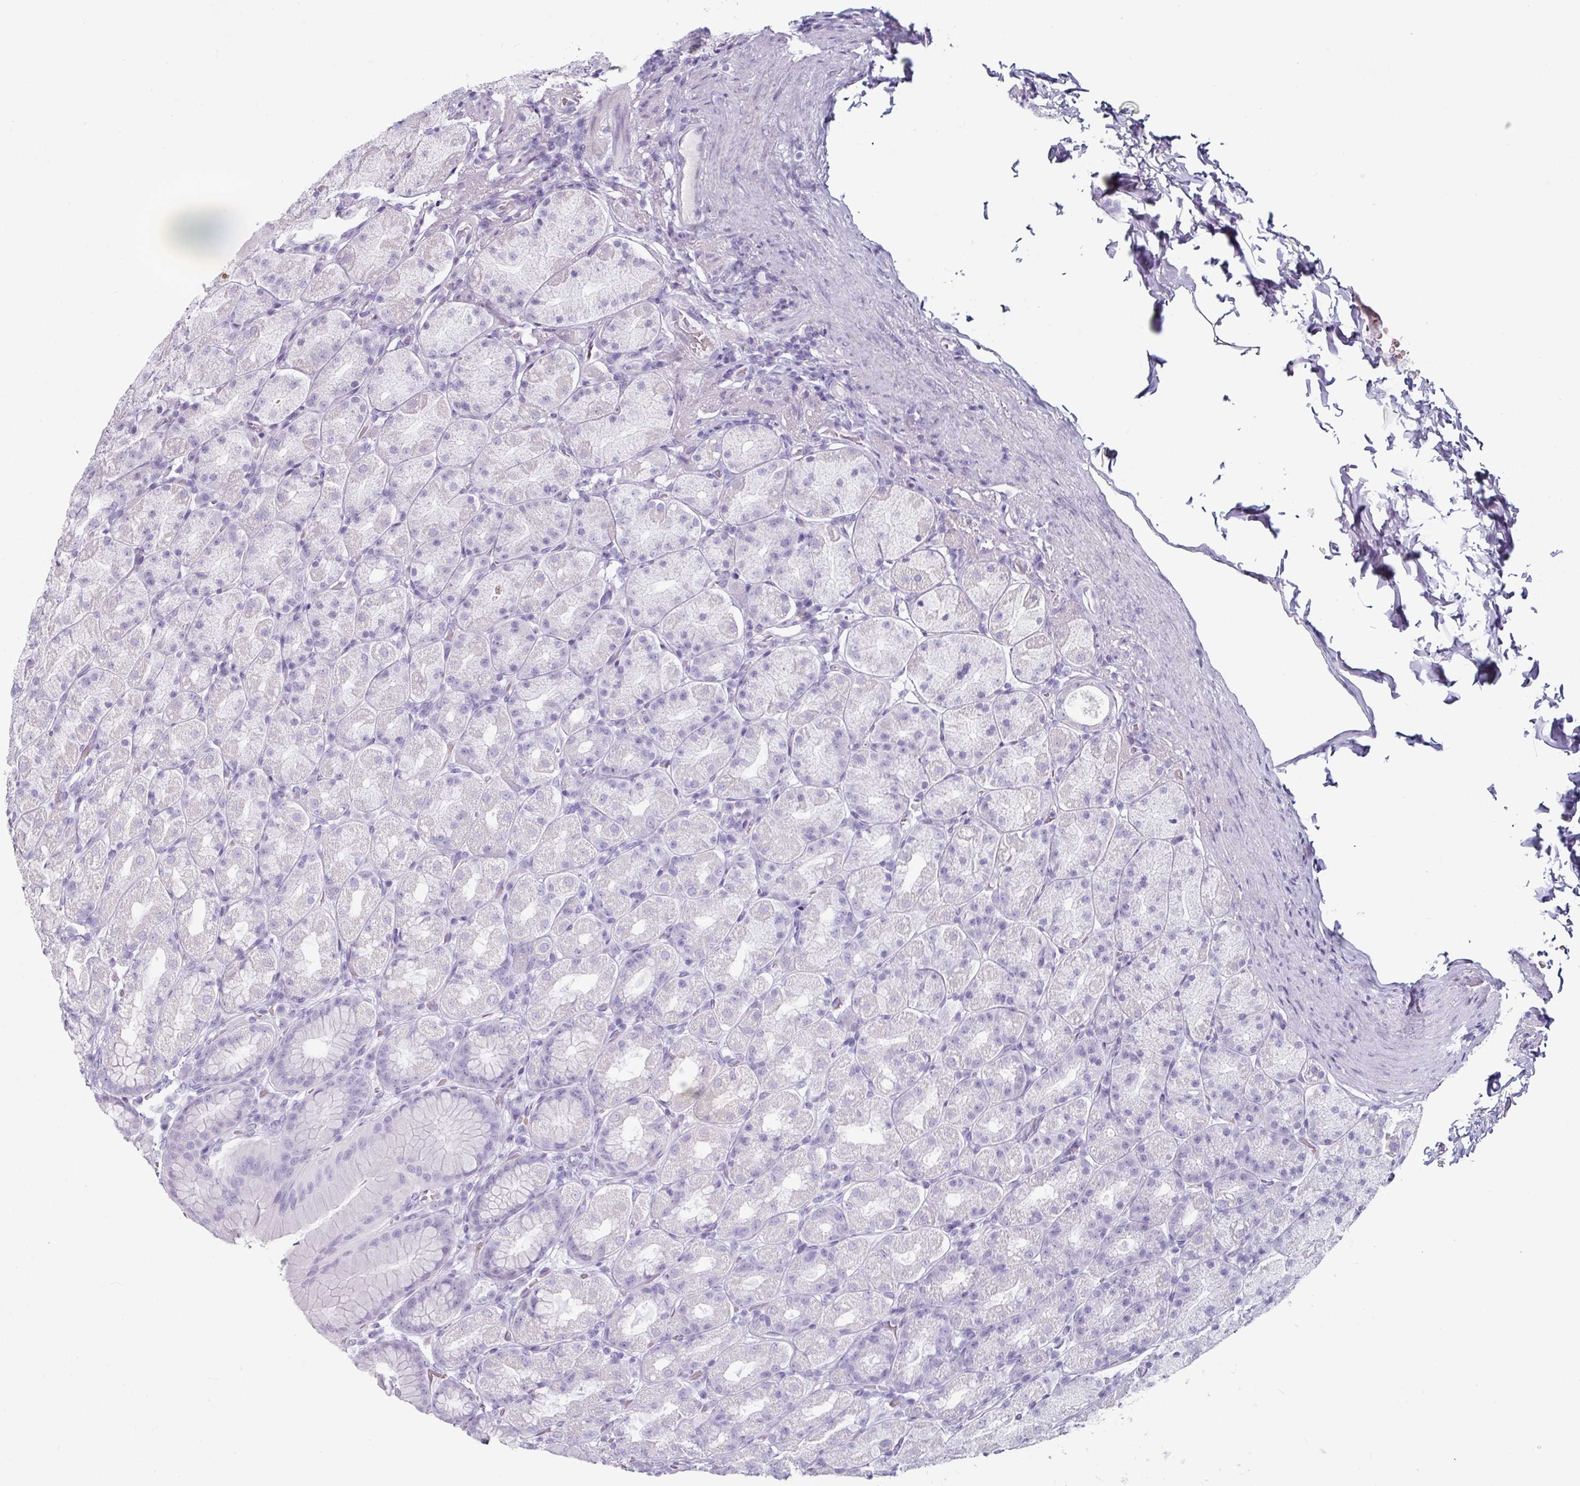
{"staining": {"intensity": "negative", "quantity": "none", "location": "none"}, "tissue": "stomach", "cell_type": "Glandular cells", "image_type": "normal", "snomed": [{"axis": "morphology", "description": "Normal tissue, NOS"}, {"axis": "topography", "description": "Stomach, upper"}, {"axis": "topography", "description": "Stomach"}], "caption": "DAB (3,3'-diaminobenzidine) immunohistochemical staining of benign human stomach exhibits no significant staining in glandular cells.", "gene": "CLCA1", "patient": {"sex": "male", "age": 68}}